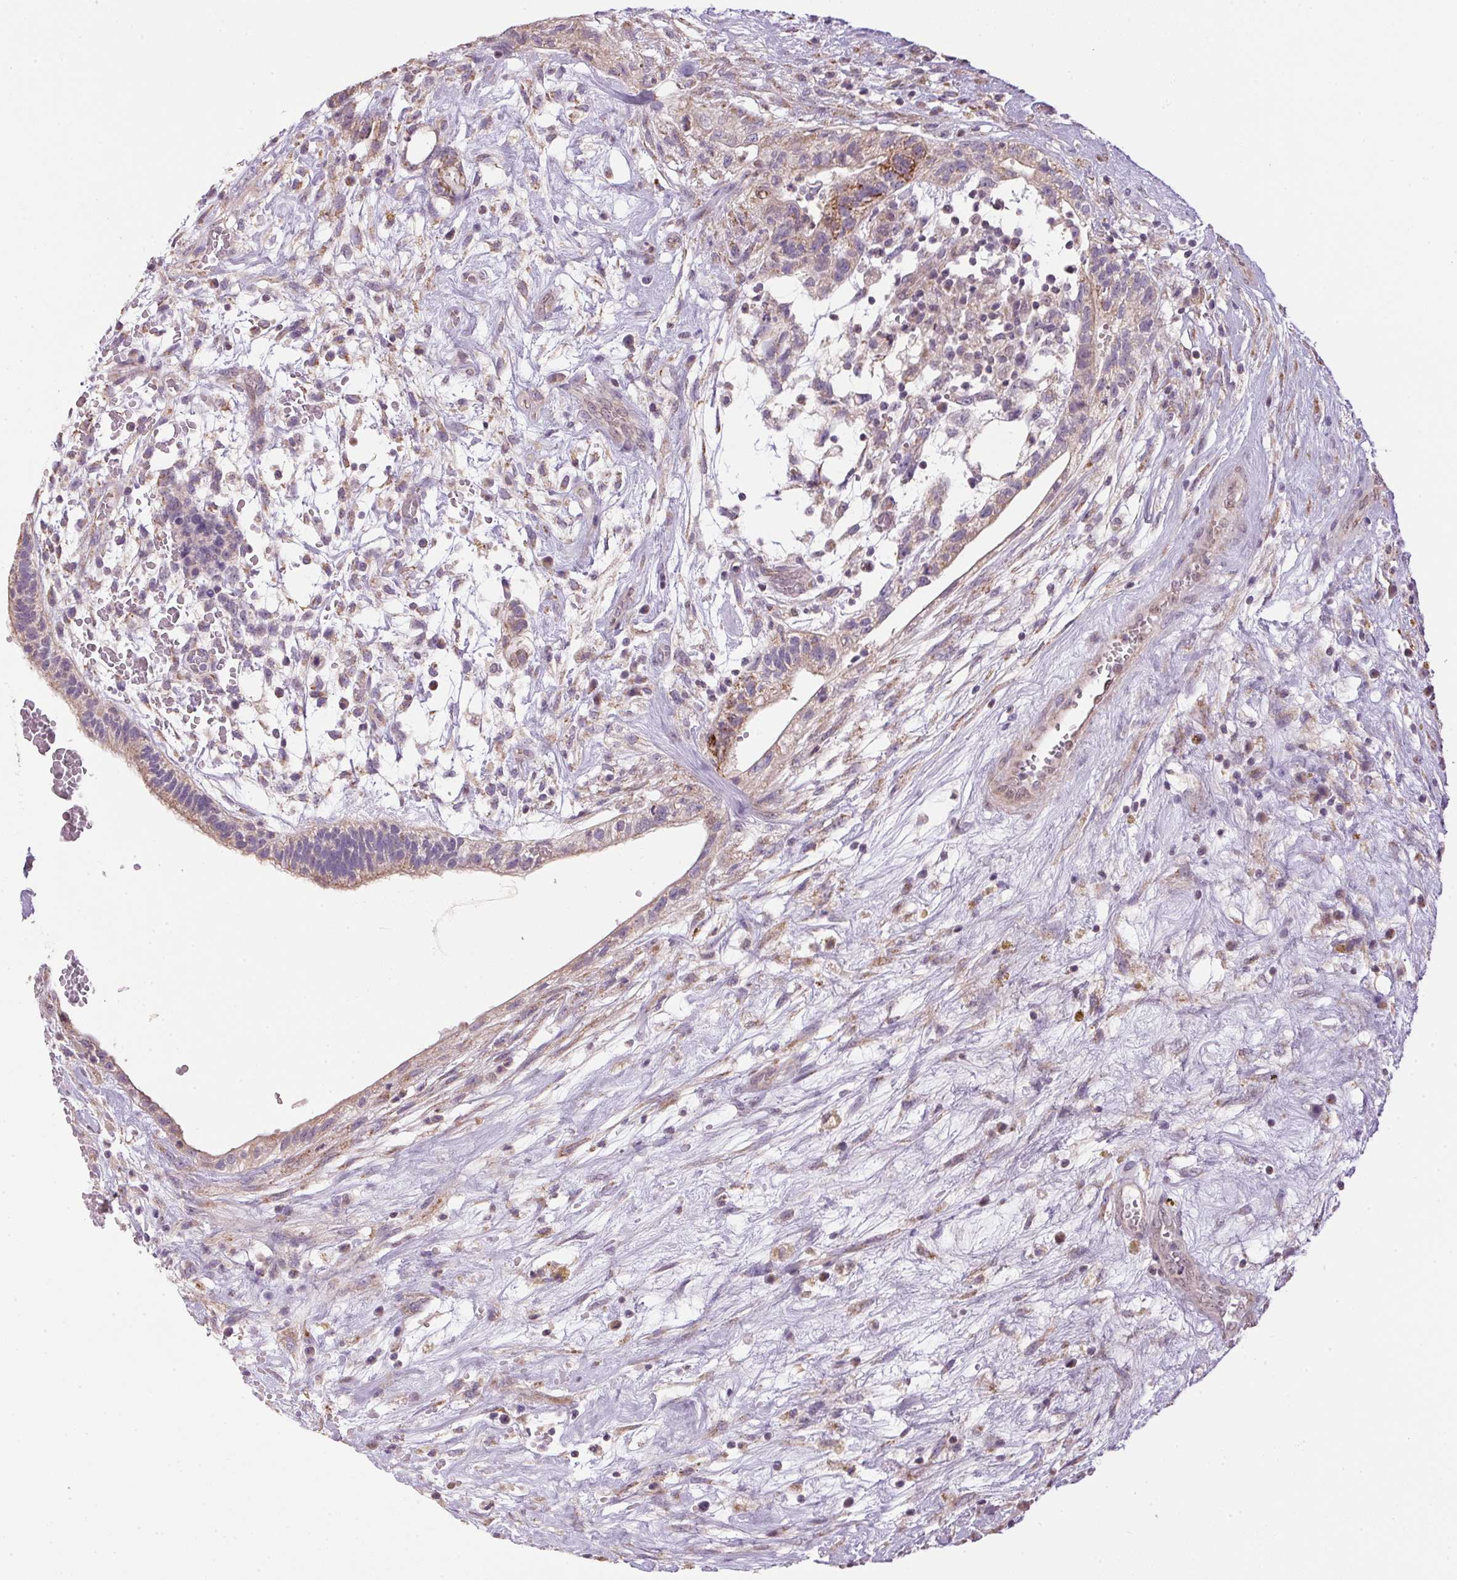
{"staining": {"intensity": "moderate", "quantity": "<25%", "location": "cytoplasmic/membranous"}, "tissue": "testis cancer", "cell_type": "Tumor cells", "image_type": "cancer", "snomed": [{"axis": "morphology", "description": "Normal tissue, NOS"}, {"axis": "morphology", "description": "Carcinoma, Embryonal, NOS"}, {"axis": "topography", "description": "Testis"}], "caption": "A brown stain labels moderate cytoplasmic/membranous positivity of a protein in embryonal carcinoma (testis) tumor cells.", "gene": "SC5D", "patient": {"sex": "male", "age": 32}}